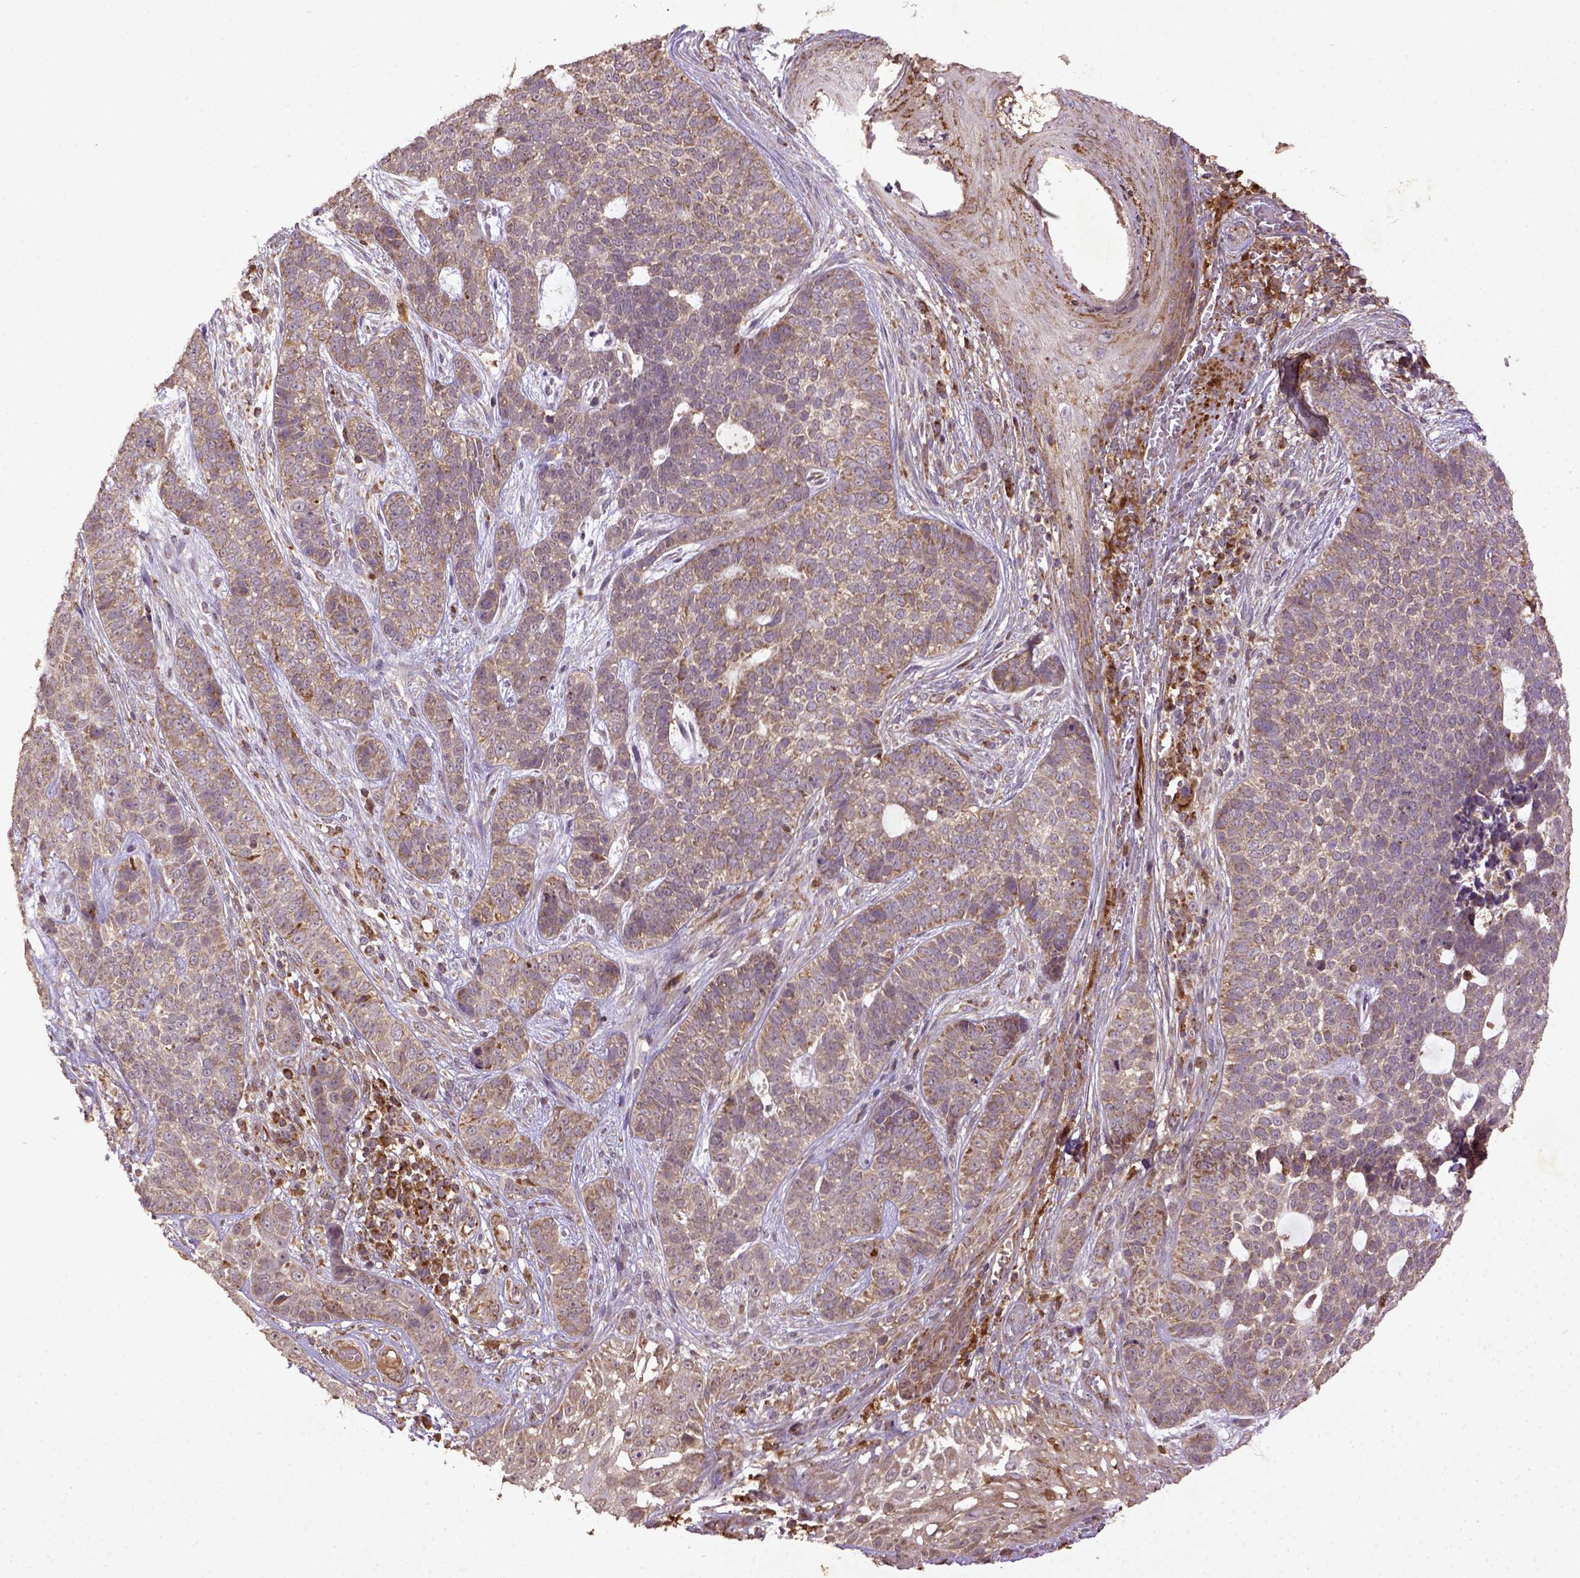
{"staining": {"intensity": "weak", "quantity": ">75%", "location": "cytoplasmic/membranous"}, "tissue": "skin cancer", "cell_type": "Tumor cells", "image_type": "cancer", "snomed": [{"axis": "morphology", "description": "Basal cell carcinoma"}, {"axis": "topography", "description": "Skin"}], "caption": "The photomicrograph reveals a brown stain indicating the presence of a protein in the cytoplasmic/membranous of tumor cells in basal cell carcinoma (skin).", "gene": "MT-CO1", "patient": {"sex": "female", "age": 69}}